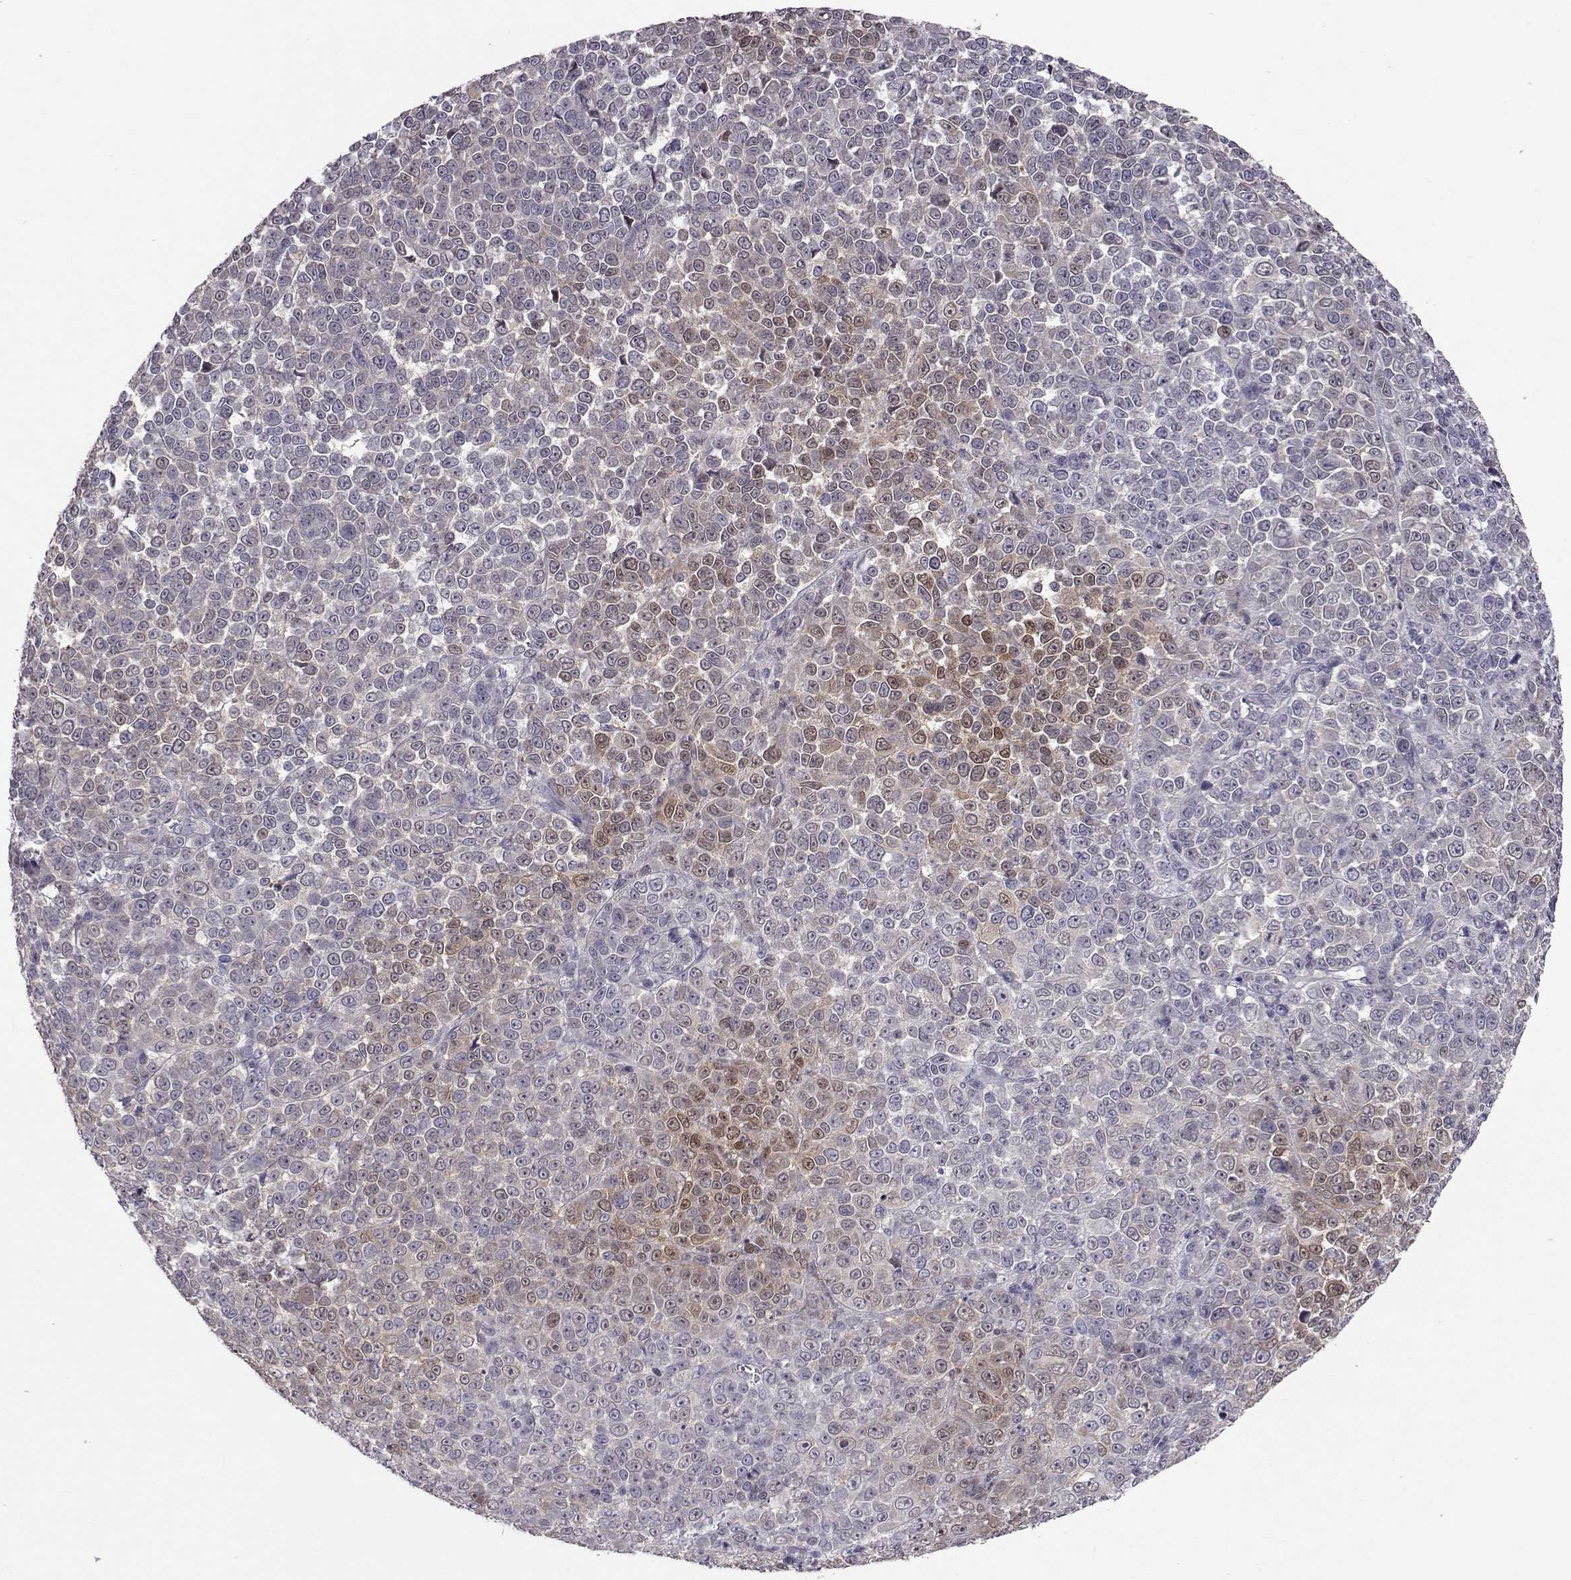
{"staining": {"intensity": "weak", "quantity": "<25%", "location": "cytoplasmic/membranous"}, "tissue": "melanoma", "cell_type": "Tumor cells", "image_type": "cancer", "snomed": [{"axis": "morphology", "description": "Malignant melanoma, NOS"}, {"axis": "topography", "description": "Skin"}], "caption": "Immunohistochemistry image of human melanoma stained for a protein (brown), which demonstrates no expression in tumor cells.", "gene": "NCAM2", "patient": {"sex": "female", "age": 95}}